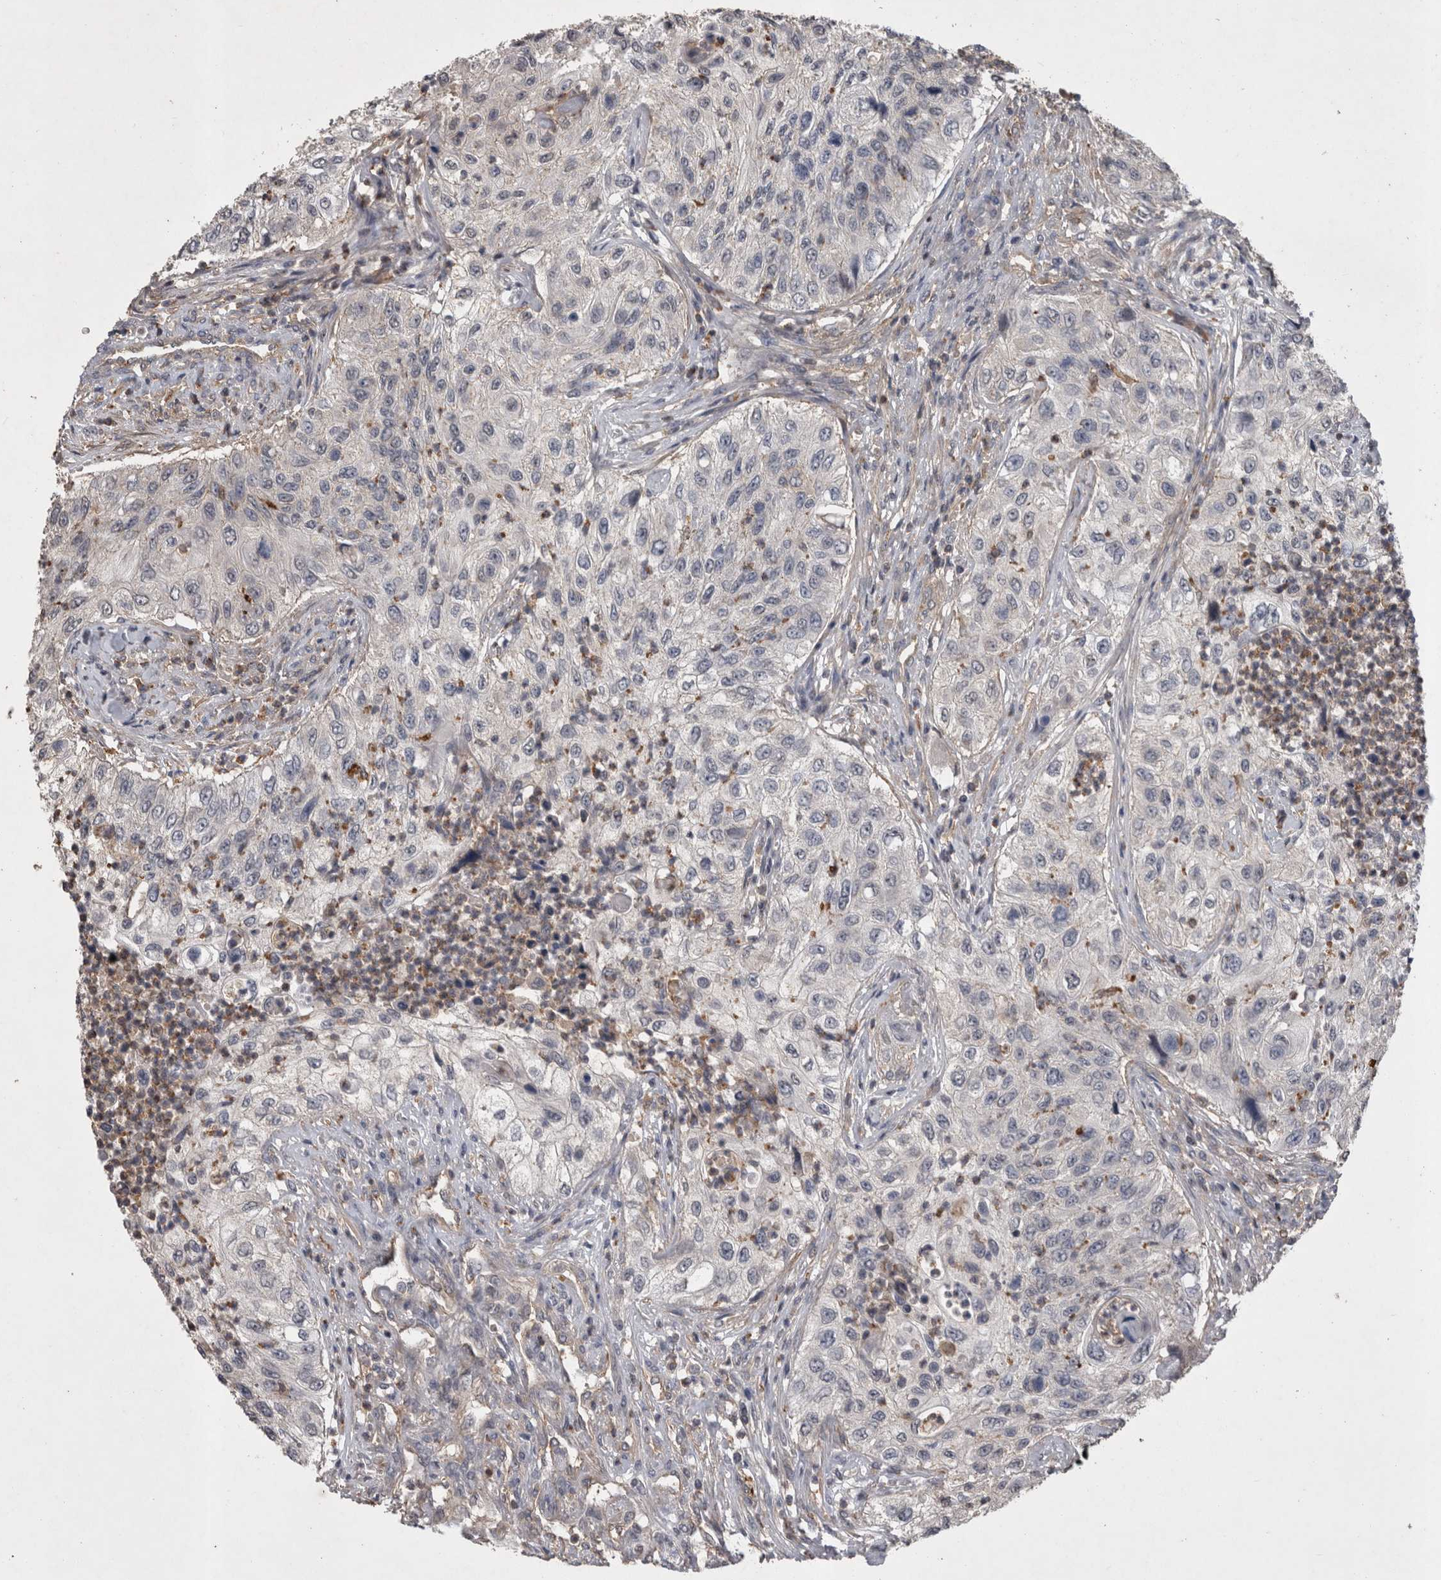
{"staining": {"intensity": "negative", "quantity": "none", "location": "none"}, "tissue": "urothelial cancer", "cell_type": "Tumor cells", "image_type": "cancer", "snomed": [{"axis": "morphology", "description": "Urothelial carcinoma, High grade"}, {"axis": "topography", "description": "Urinary bladder"}], "caption": "Tumor cells are negative for protein expression in human urothelial cancer.", "gene": "SPATA48", "patient": {"sex": "female", "age": 60}}